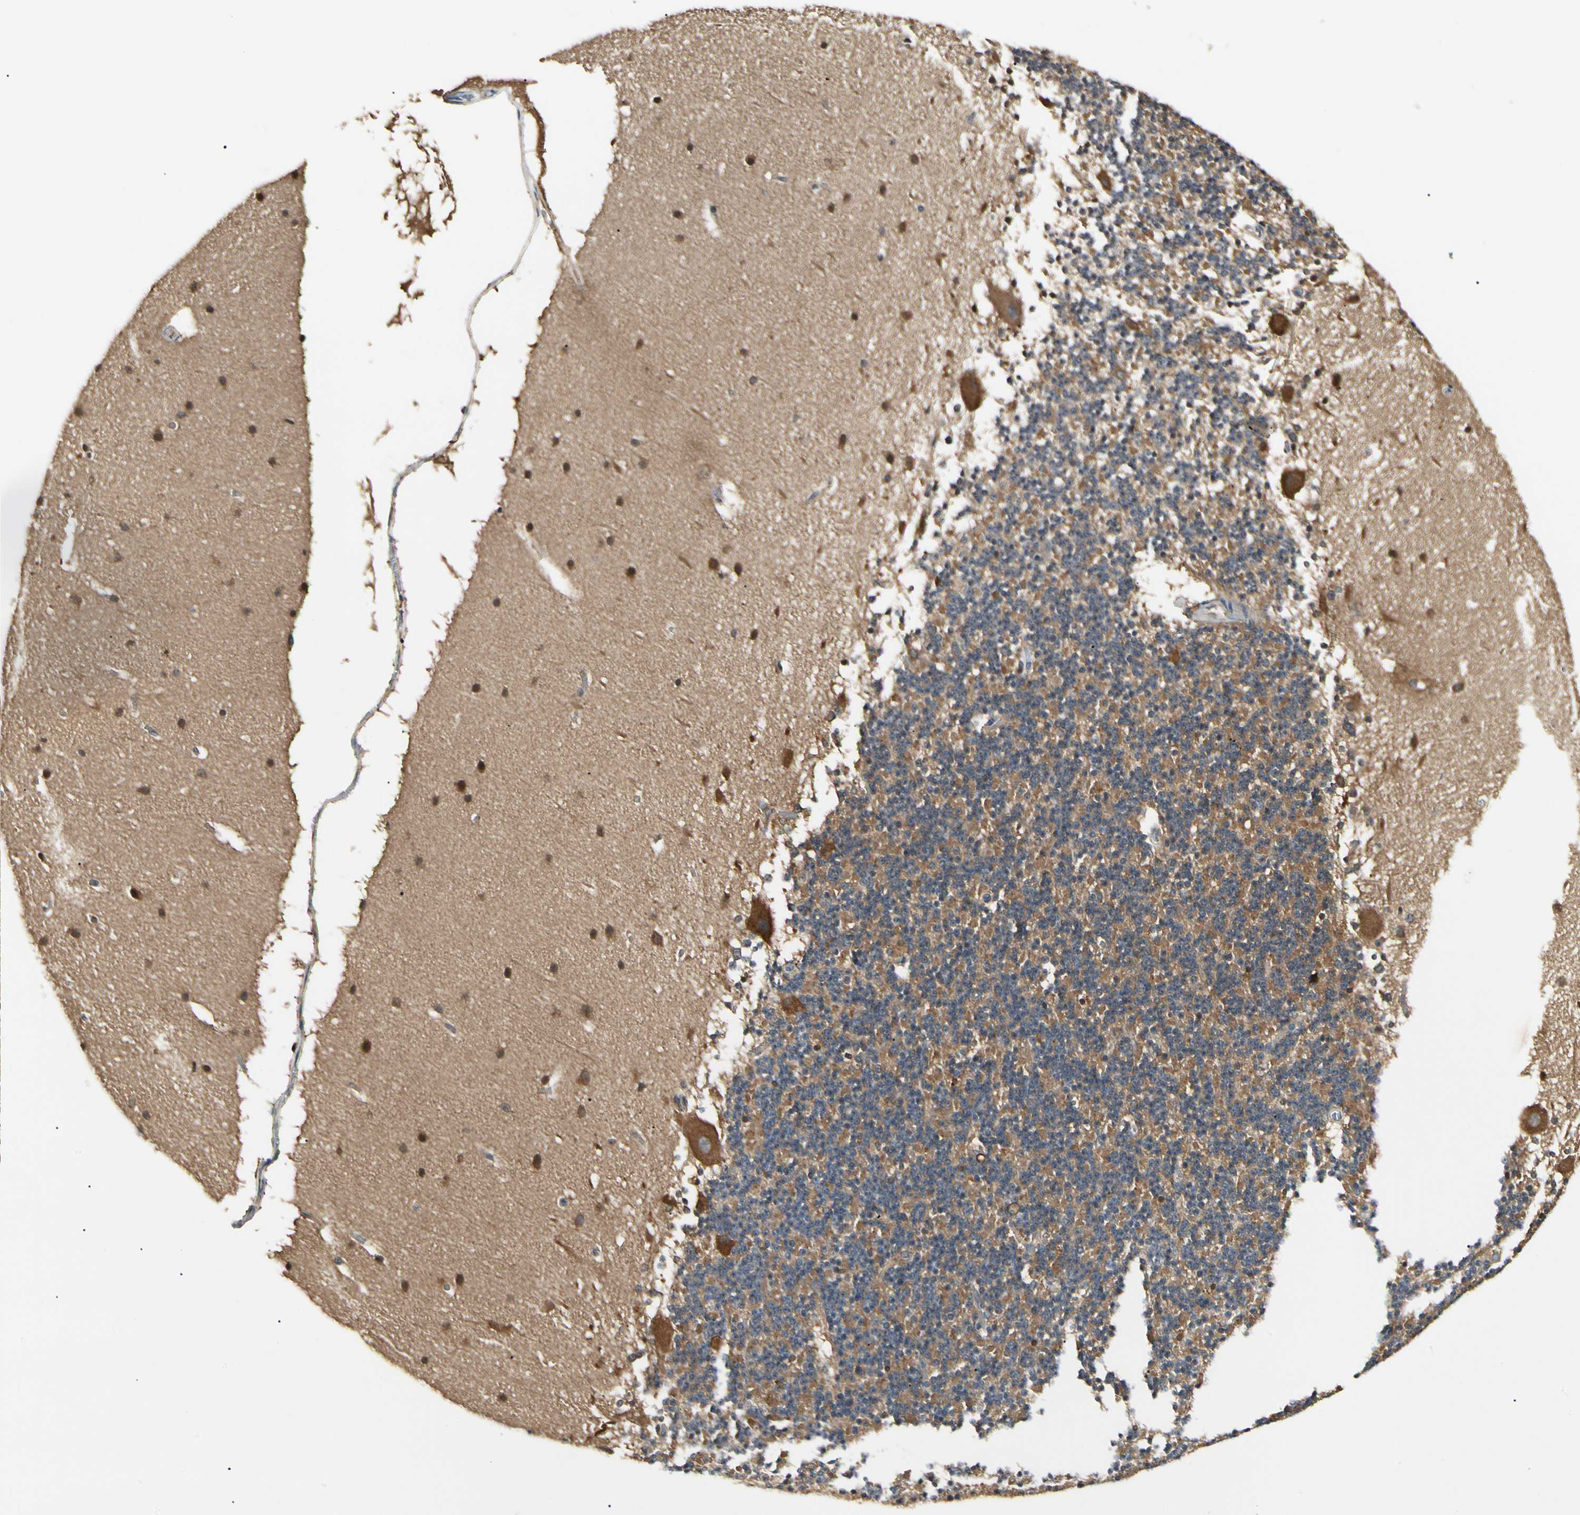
{"staining": {"intensity": "moderate", "quantity": ">75%", "location": "cytoplasmic/membranous"}, "tissue": "cerebellum", "cell_type": "Cells in granular layer", "image_type": "normal", "snomed": [{"axis": "morphology", "description": "Normal tissue, NOS"}, {"axis": "topography", "description": "Cerebellum"}], "caption": "A medium amount of moderate cytoplasmic/membranous expression is appreciated in about >75% of cells in granular layer in normal cerebellum. (brown staining indicates protein expression, while blue staining denotes nuclei).", "gene": "NME1", "patient": {"sex": "female", "age": 19}}